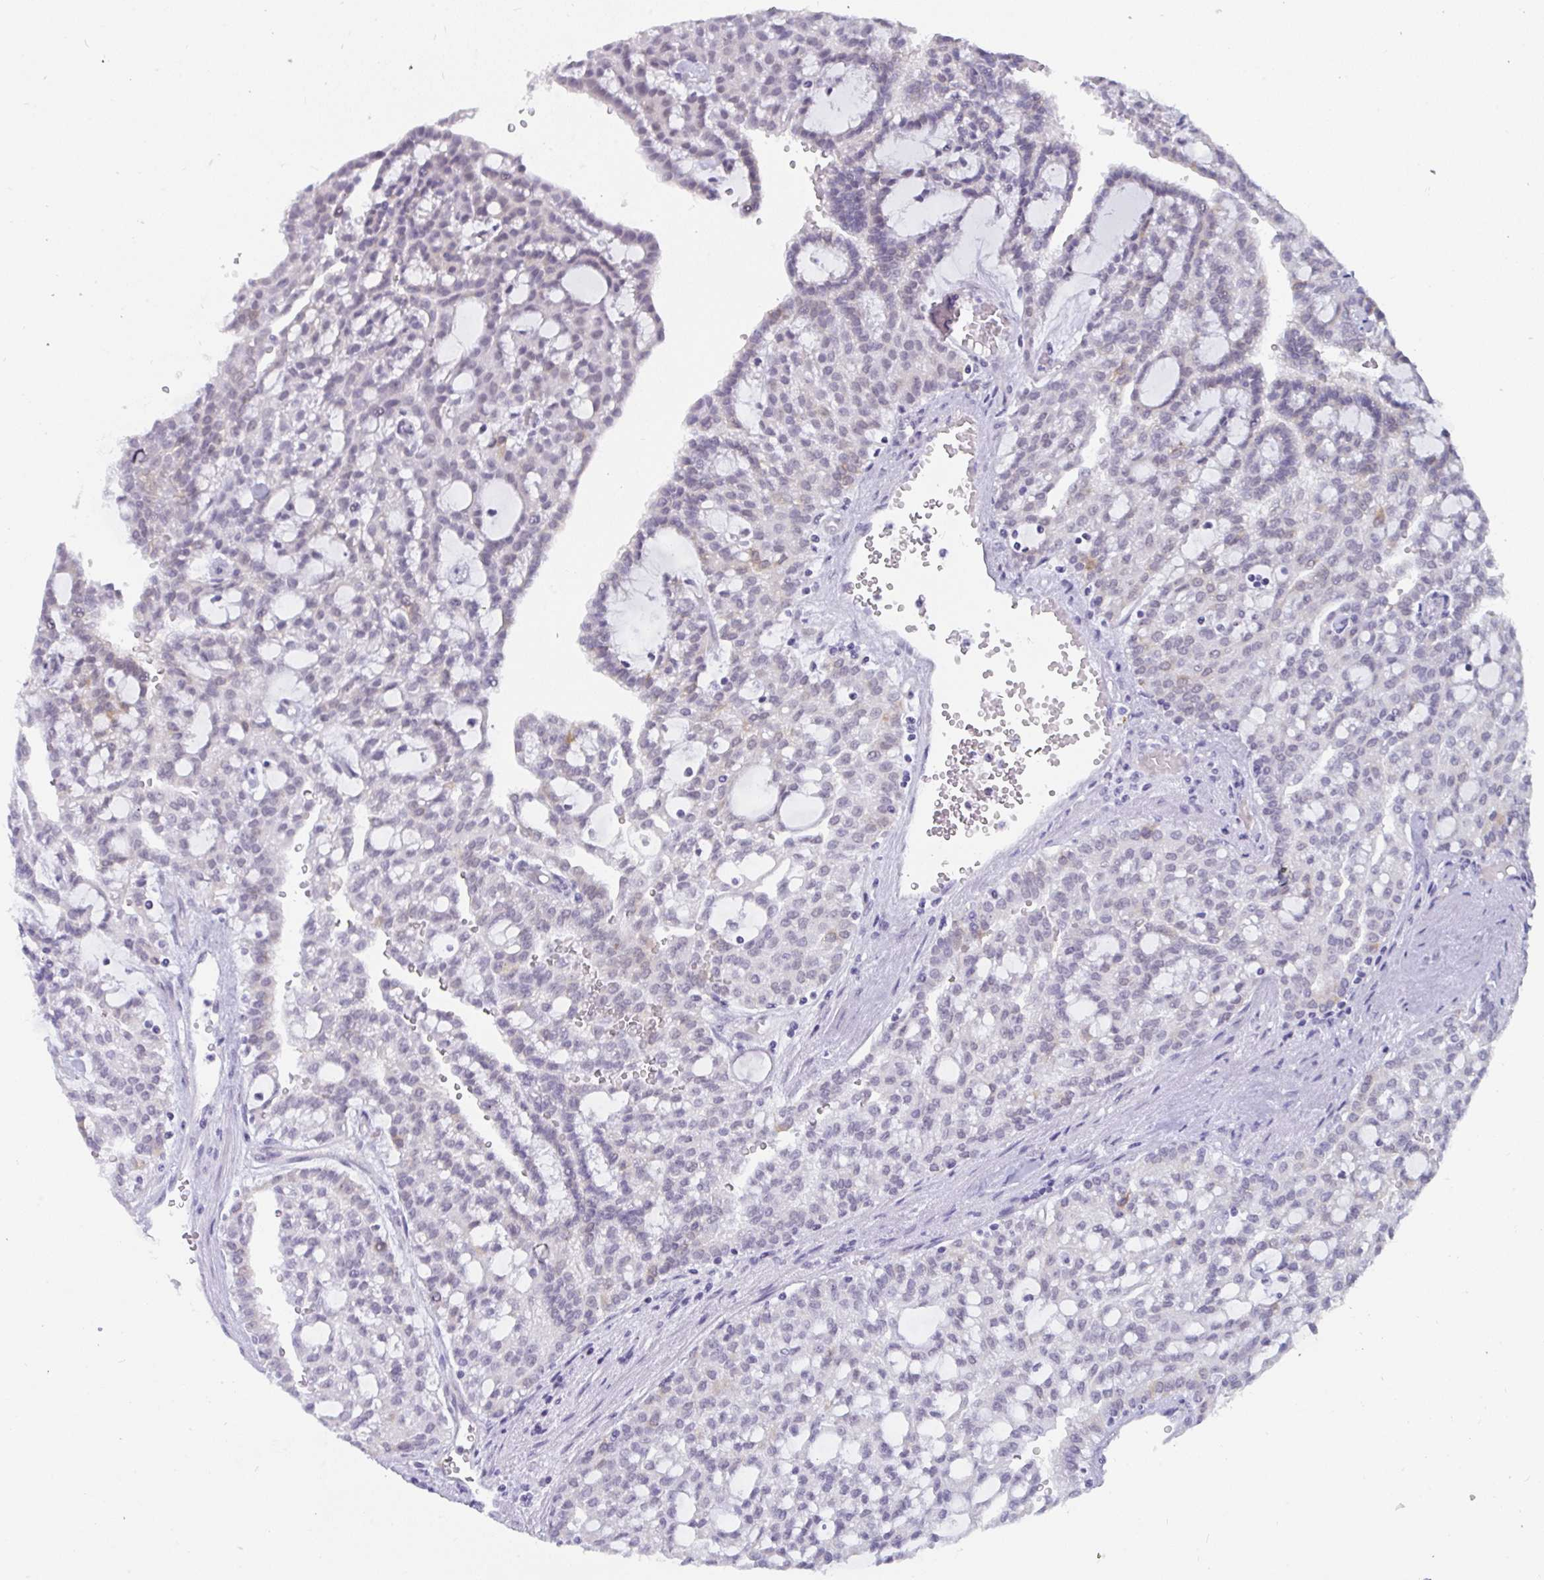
{"staining": {"intensity": "negative", "quantity": "none", "location": "none"}, "tissue": "renal cancer", "cell_type": "Tumor cells", "image_type": "cancer", "snomed": [{"axis": "morphology", "description": "Adenocarcinoma, NOS"}, {"axis": "topography", "description": "Kidney"}], "caption": "A high-resolution image shows immunohistochemistry (IHC) staining of renal cancer, which shows no significant positivity in tumor cells. (IHC, brightfield microscopy, high magnification).", "gene": "CDK13", "patient": {"sex": "male", "age": 63}}